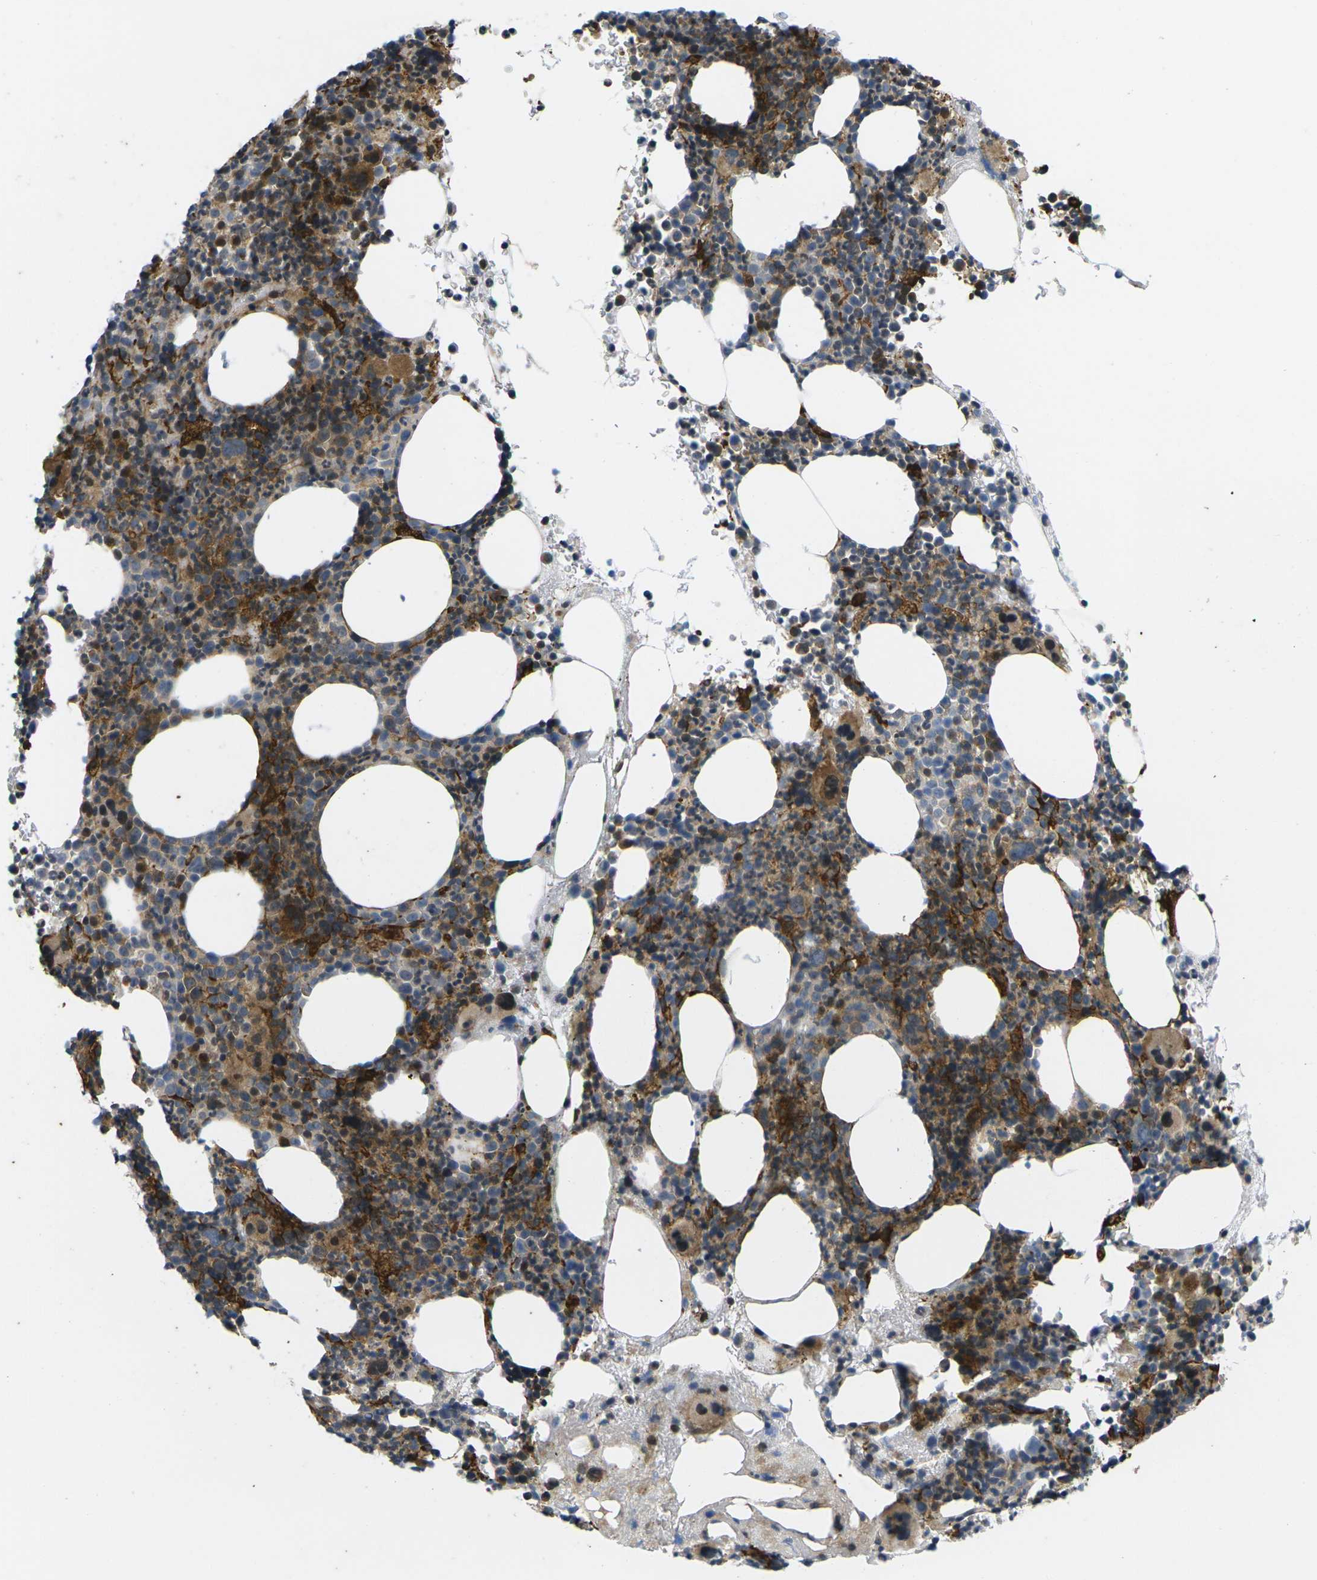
{"staining": {"intensity": "strong", "quantity": "25%-75%", "location": "cytoplasmic/membranous"}, "tissue": "bone marrow", "cell_type": "Hematopoietic cells", "image_type": "normal", "snomed": [{"axis": "morphology", "description": "Normal tissue, NOS"}, {"axis": "morphology", "description": "Inflammation, NOS"}, {"axis": "topography", "description": "Bone marrow"}], "caption": "Hematopoietic cells demonstrate high levels of strong cytoplasmic/membranous positivity in approximately 25%-75% of cells in unremarkable human bone marrow. The staining was performed using DAB, with brown indicating positive protein expression. Nuclei are stained blue with hematoxylin.", "gene": "ROBO2", "patient": {"sex": "male", "age": 73}}